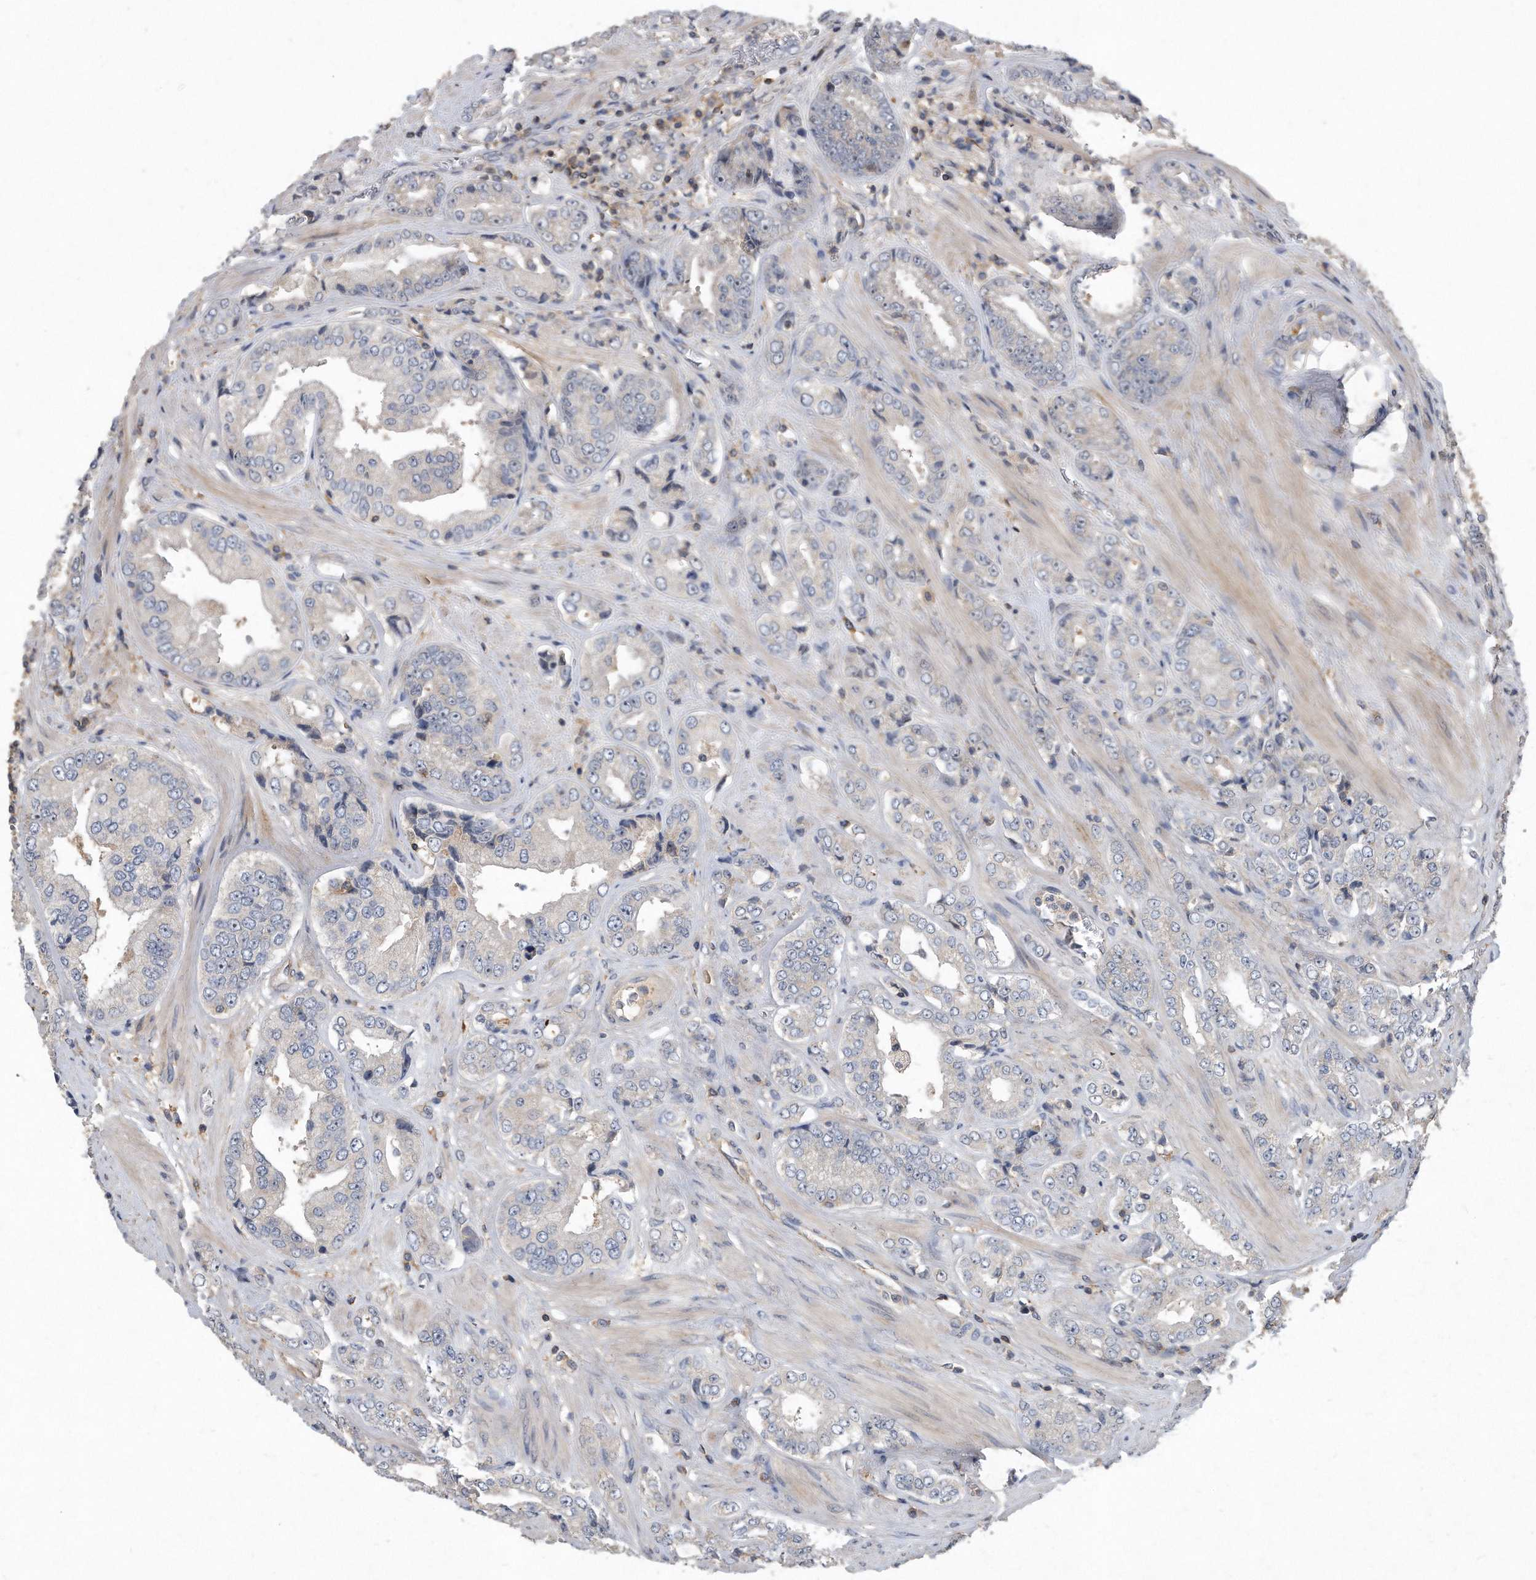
{"staining": {"intensity": "weak", "quantity": "<25%", "location": "cytoplasmic/membranous"}, "tissue": "prostate cancer", "cell_type": "Tumor cells", "image_type": "cancer", "snomed": [{"axis": "morphology", "description": "Adenocarcinoma, High grade"}, {"axis": "topography", "description": "Prostate"}], "caption": "Prostate cancer (adenocarcinoma (high-grade)) stained for a protein using immunohistochemistry reveals no staining tumor cells.", "gene": "PGBD2", "patient": {"sex": "male", "age": 61}}